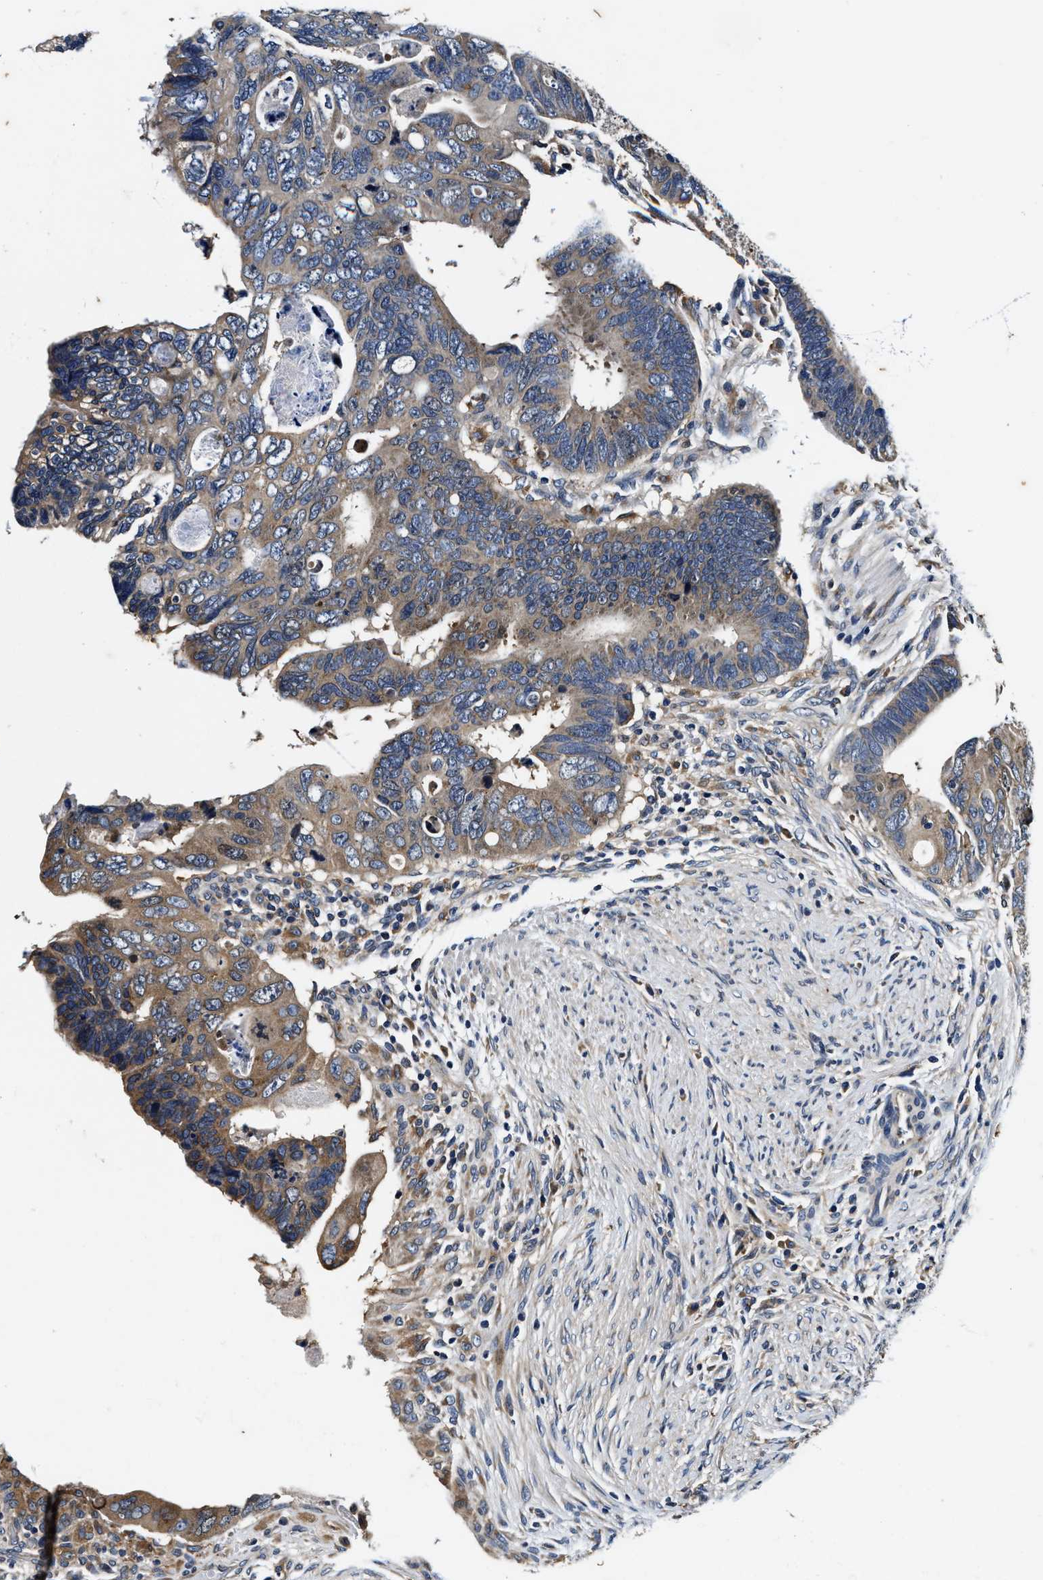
{"staining": {"intensity": "moderate", "quantity": "25%-75%", "location": "cytoplasmic/membranous"}, "tissue": "colorectal cancer", "cell_type": "Tumor cells", "image_type": "cancer", "snomed": [{"axis": "morphology", "description": "Adenocarcinoma, NOS"}, {"axis": "topography", "description": "Rectum"}], "caption": "IHC histopathology image of human colorectal cancer (adenocarcinoma) stained for a protein (brown), which reveals medium levels of moderate cytoplasmic/membranous positivity in approximately 25%-75% of tumor cells.", "gene": "PI4KB", "patient": {"sex": "male", "age": 53}}